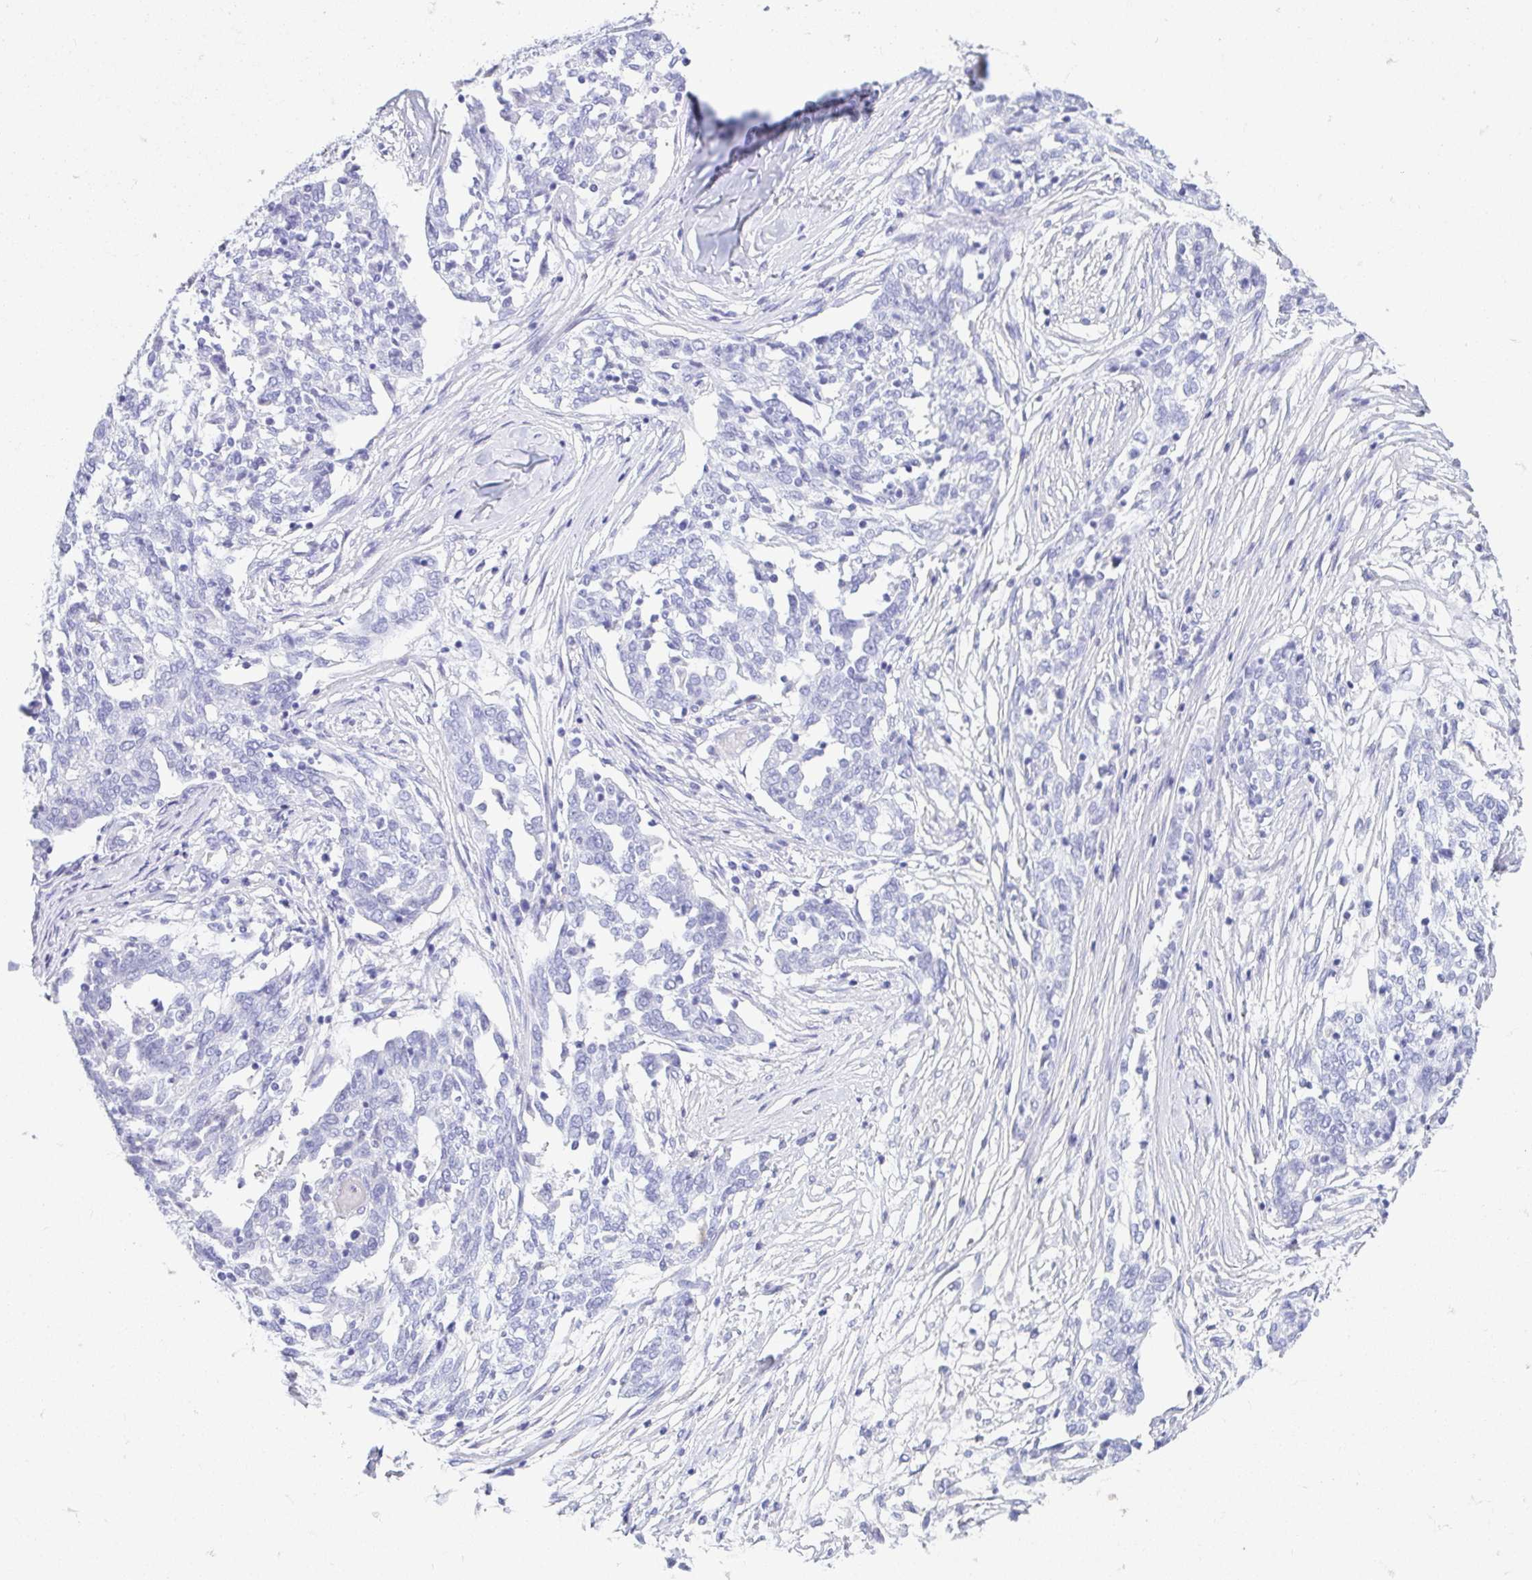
{"staining": {"intensity": "negative", "quantity": "none", "location": "none"}, "tissue": "ovarian cancer", "cell_type": "Tumor cells", "image_type": "cancer", "snomed": [{"axis": "morphology", "description": "Cystadenocarcinoma, serous, NOS"}, {"axis": "topography", "description": "Ovary"}], "caption": "Human ovarian cancer (serous cystadenocarcinoma) stained for a protein using IHC displays no expression in tumor cells.", "gene": "GKN1", "patient": {"sex": "female", "age": 67}}